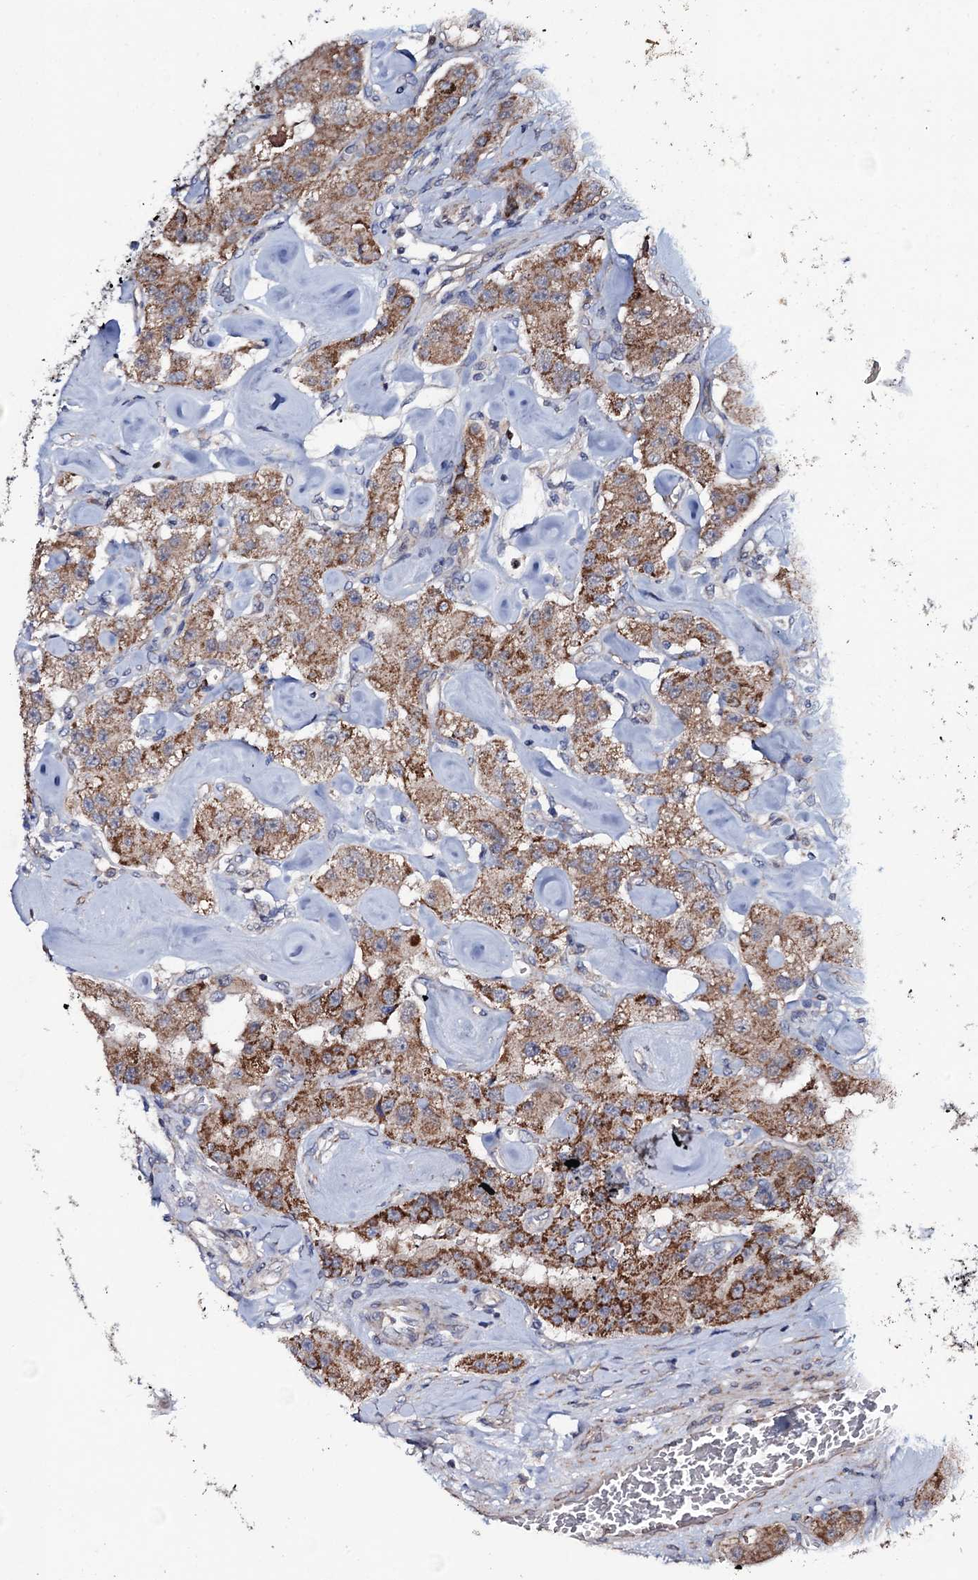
{"staining": {"intensity": "moderate", "quantity": ">75%", "location": "cytoplasmic/membranous"}, "tissue": "carcinoid", "cell_type": "Tumor cells", "image_type": "cancer", "snomed": [{"axis": "morphology", "description": "Carcinoid, malignant, NOS"}, {"axis": "topography", "description": "Pancreas"}], "caption": "Protein expression analysis of carcinoid exhibits moderate cytoplasmic/membranous staining in approximately >75% of tumor cells.", "gene": "PPP1R3D", "patient": {"sex": "male", "age": 41}}